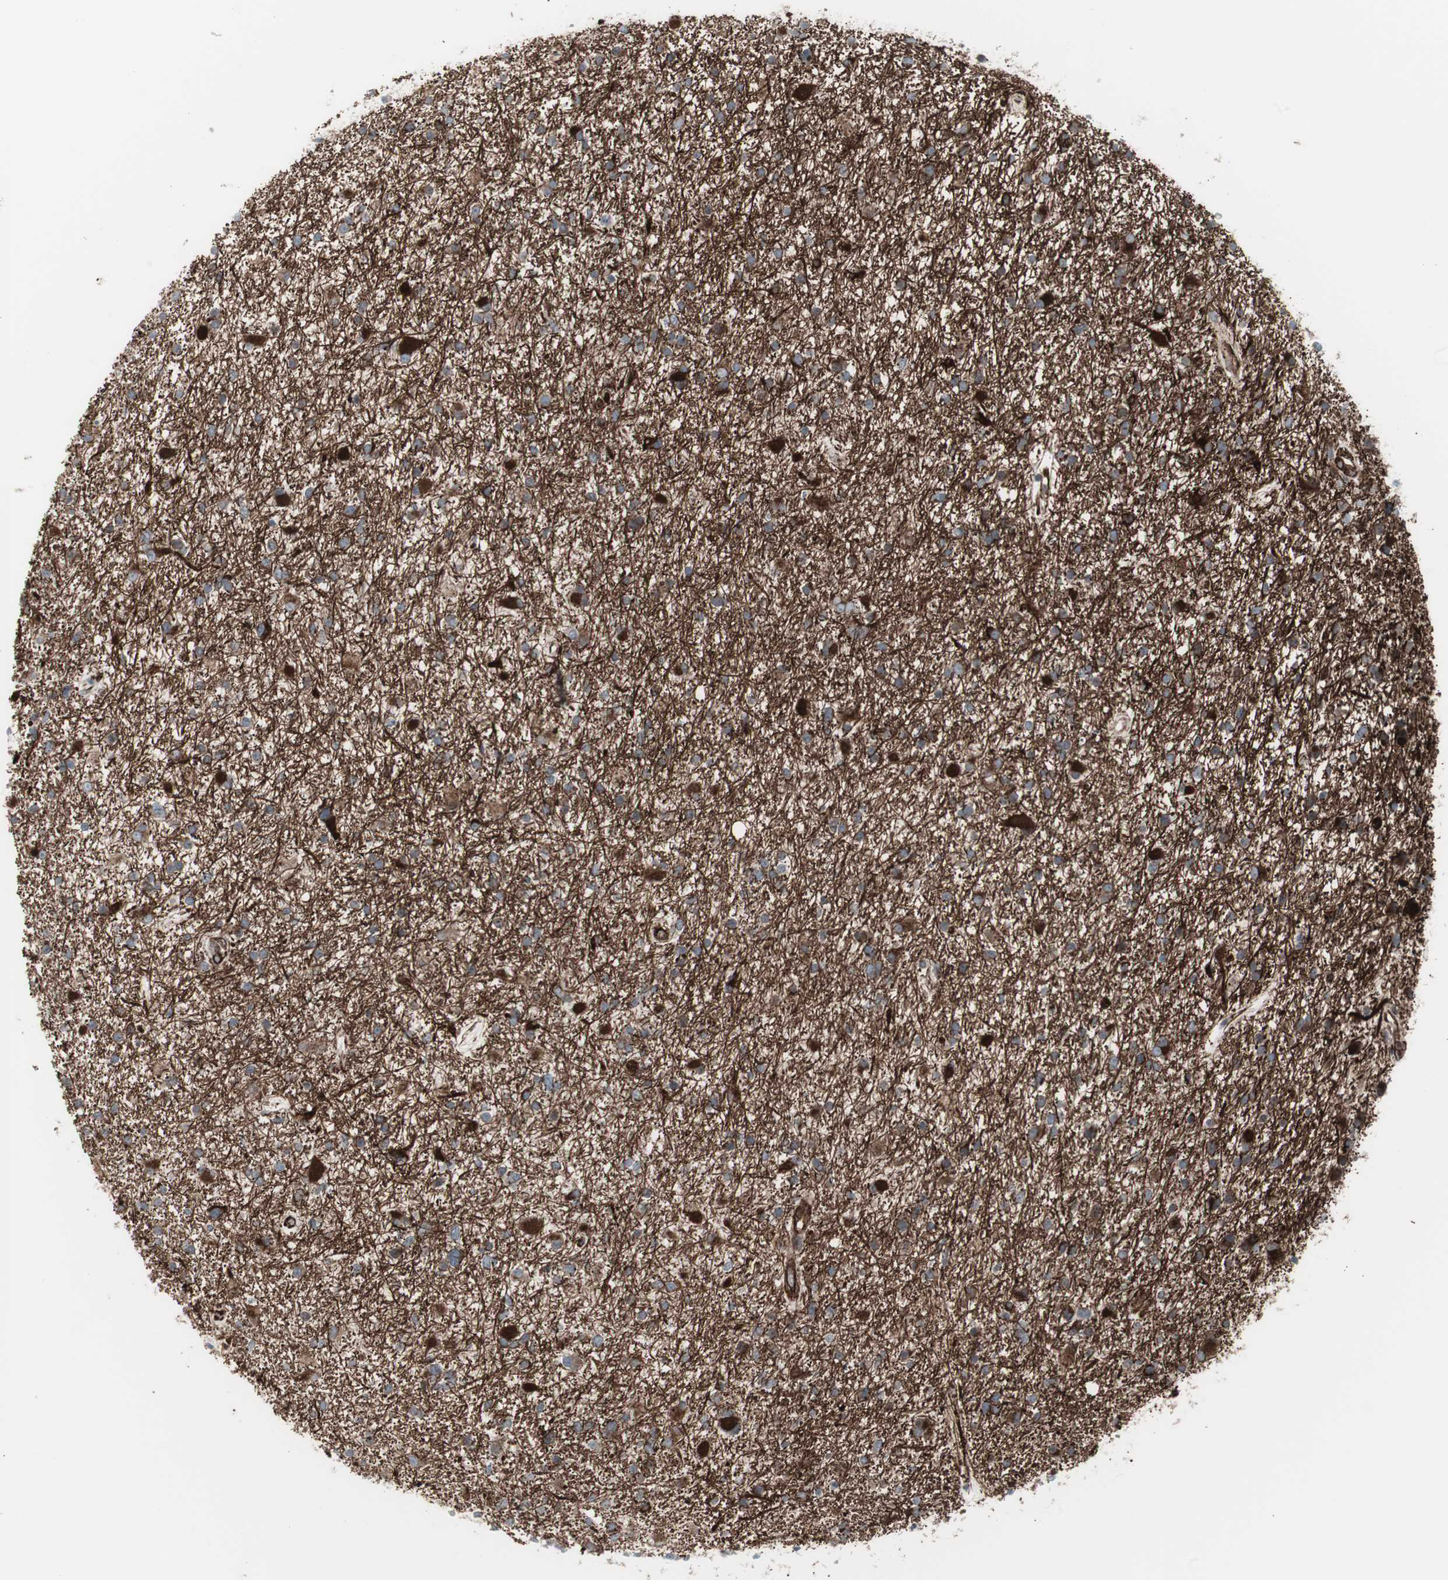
{"staining": {"intensity": "strong", "quantity": "<25%", "location": "cytoplasmic/membranous"}, "tissue": "glioma", "cell_type": "Tumor cells", "image_type": "cancer", "snomed": [{"axis": "morphology", "description": "Glioma, malignant, High grade"}, {"axis": "topography", "description": "Brain"}], "caption": "Immunohistochemical staining of human malignant high-grade glioma exhibits strong cytoplasmic/membranous protein positivity in about <25% of tumor cells.", "gene": "PDGFA", "patient": {"sex": "male", "age": 33}}